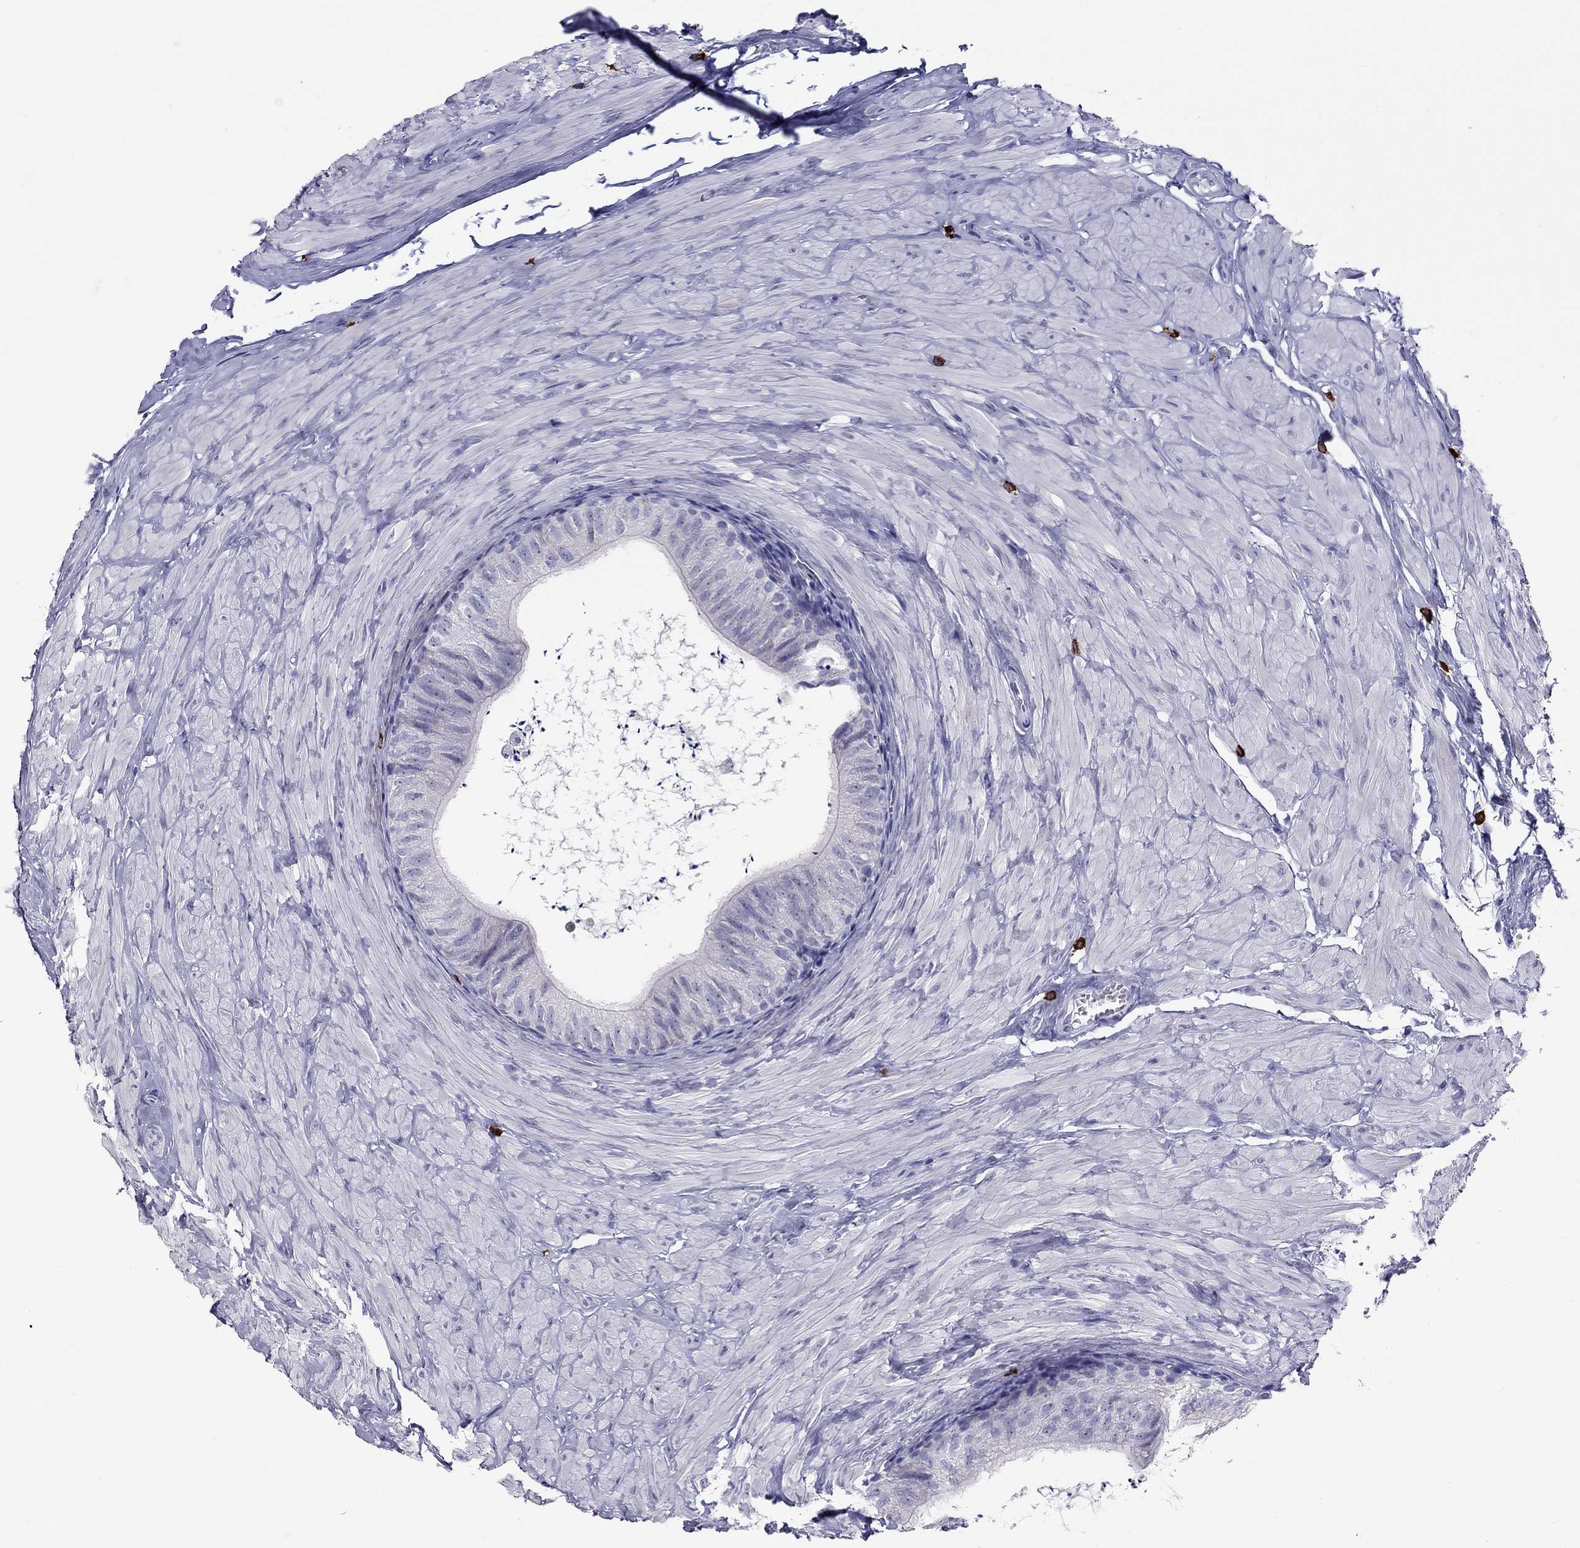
{"staining": {"intensity": "negative", "quantity": "none", "location": "none"}, "tissue": "epididymis", "cell_type": "Glandular cells", "image_type": "normal", "snomed": [{"axis": "morphology", "description": "Normal tissue, NOS"}, {"axis": "topography", "description": "Epididymis"}], "caption": "Human epididymis stained for a protein using IHC displays no positivity in glandular cells.", "gene": "IL17REL", "patient": {"sex": "male", "age": 32}}